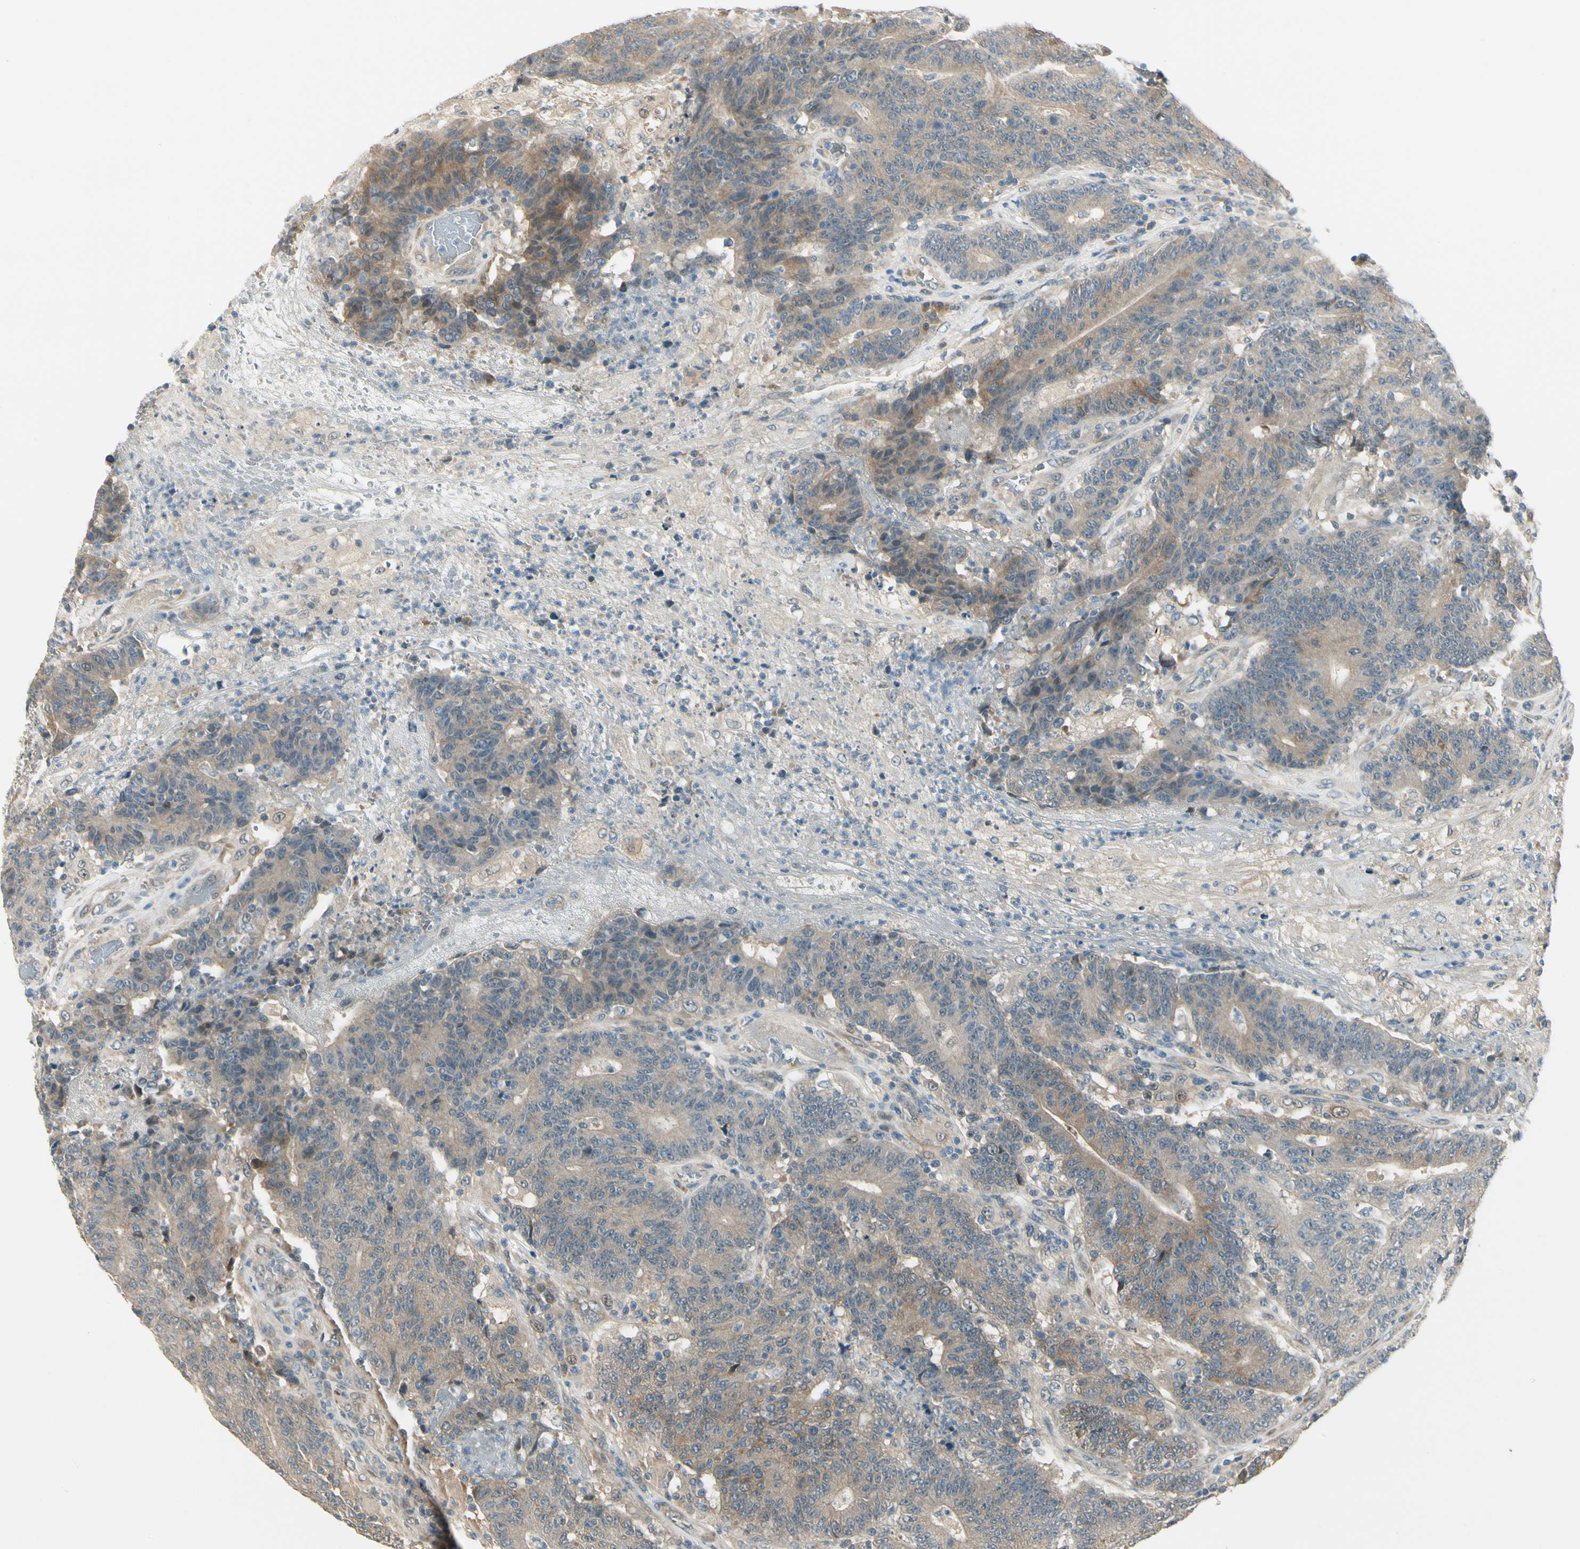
{"staining": {"intensity": "weak", "quantity": ">75%", "location": "cytoplasmic/membranous"}, "tissue": "colorectal cancer", "cell_type": "Tumor cells", "image_type": "cancer", "snomed": [{"axis": "morphology", "description": "Normal tissue, NOS"}, {"axis": "morphology", "description": "Adenocarcinoma, NOS"}, {"axis": "topography", "description": "Colon"}], "caption": "Colorectal adenocarcinoma tissue displays weak cytoplasmic/membranous expression in approximately >75% of tumor cells", "gene": "EPHB3", "patient": {"sex": "female", "age": 75}}